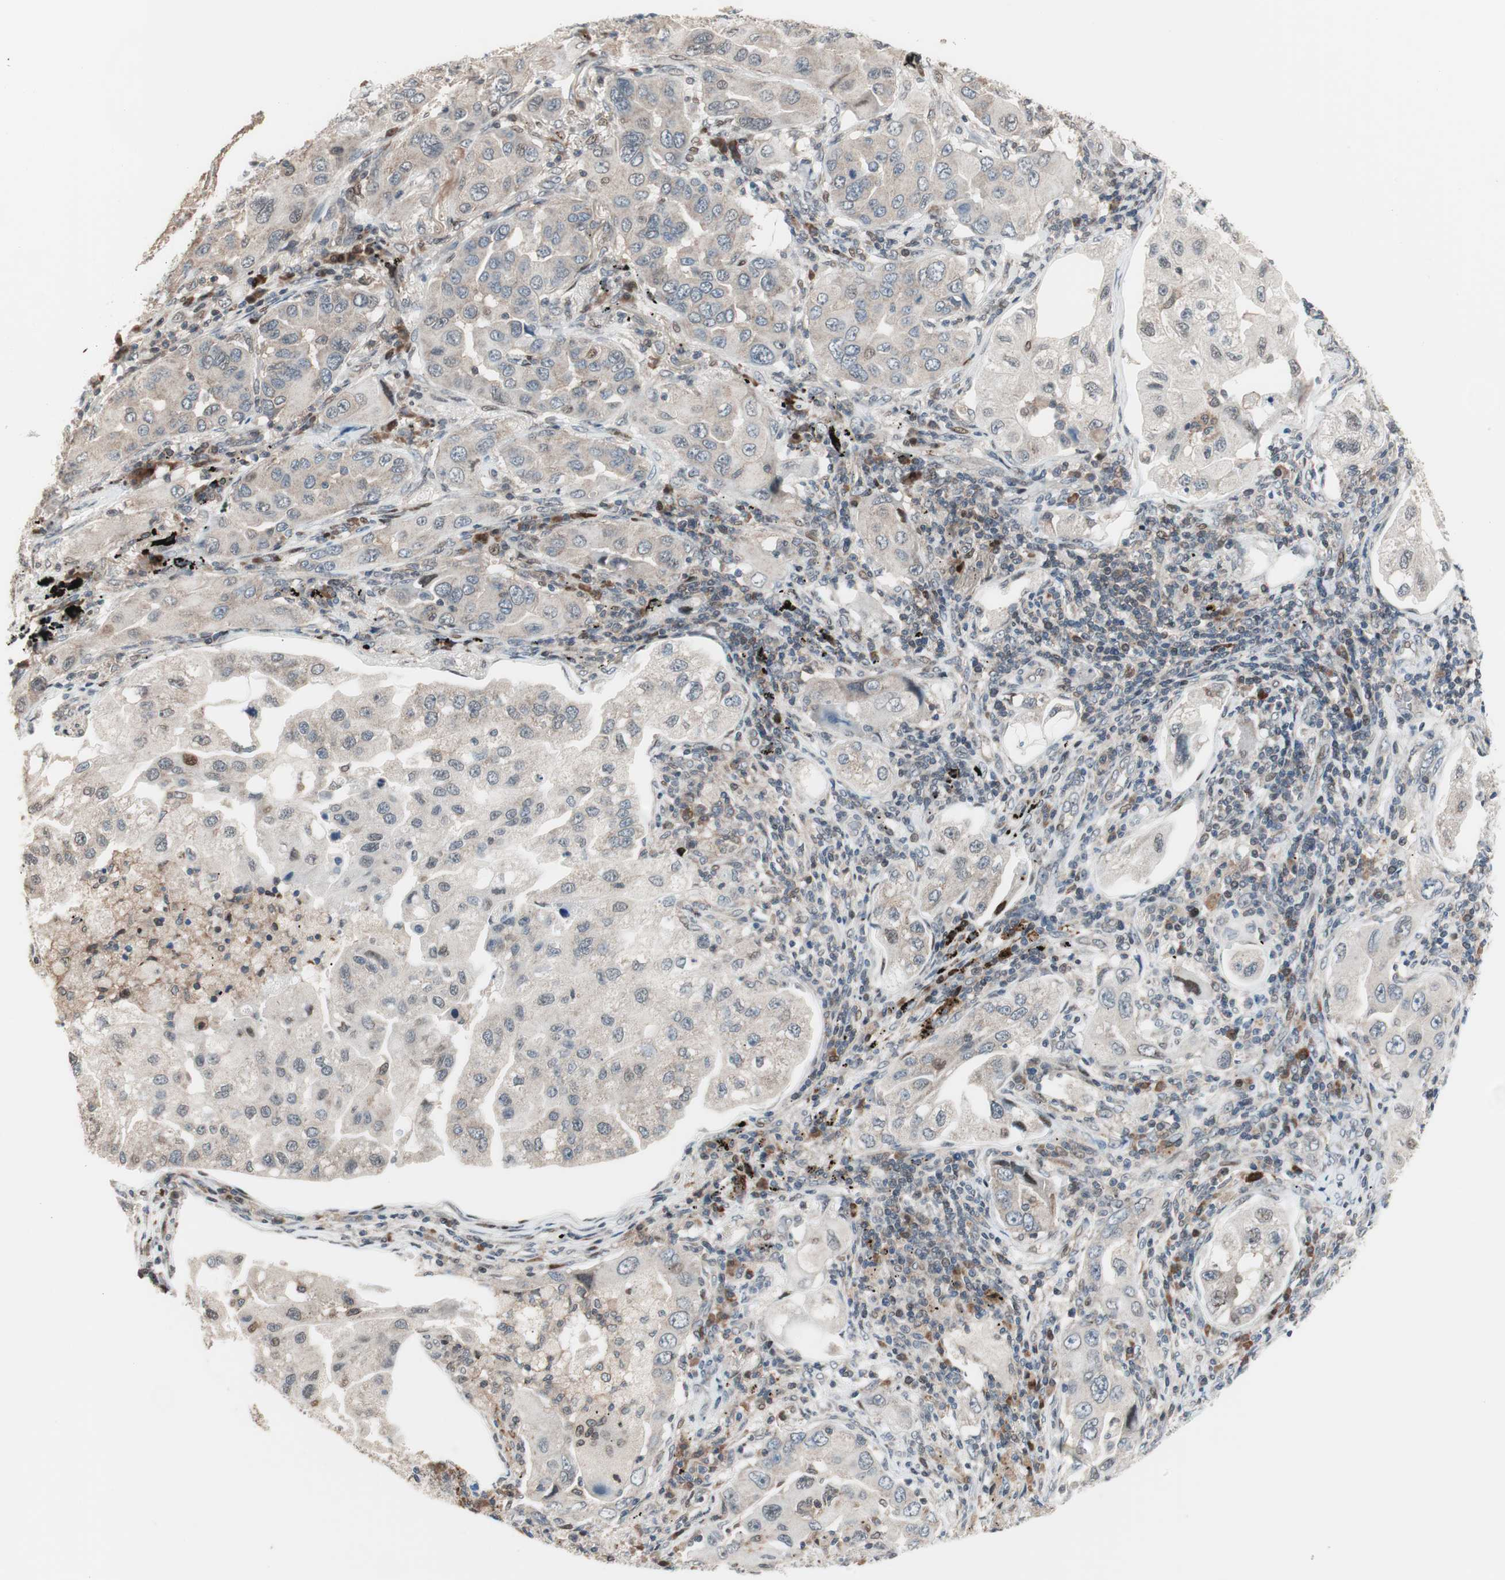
{"staining": {"intensity": "weak", "quantity": "<25%", "location": "cytoplasmic/membranous,nuclear"}, "tissue": "lung cancer", "cell_type": "Tumor cells", "image_type": "cancer", "snomed": [{"axis": "morphology", "description": "Adenocarcinoma, NOS"}, {"axis": "topography", "description": "Lung"}], "caption": "Immunohistochemical staining of adenocarcinoma (lung) exhibits no significant expression in tumor cells.", "gene": "POLH", "patient": {"sex": "female", "age": 65}}